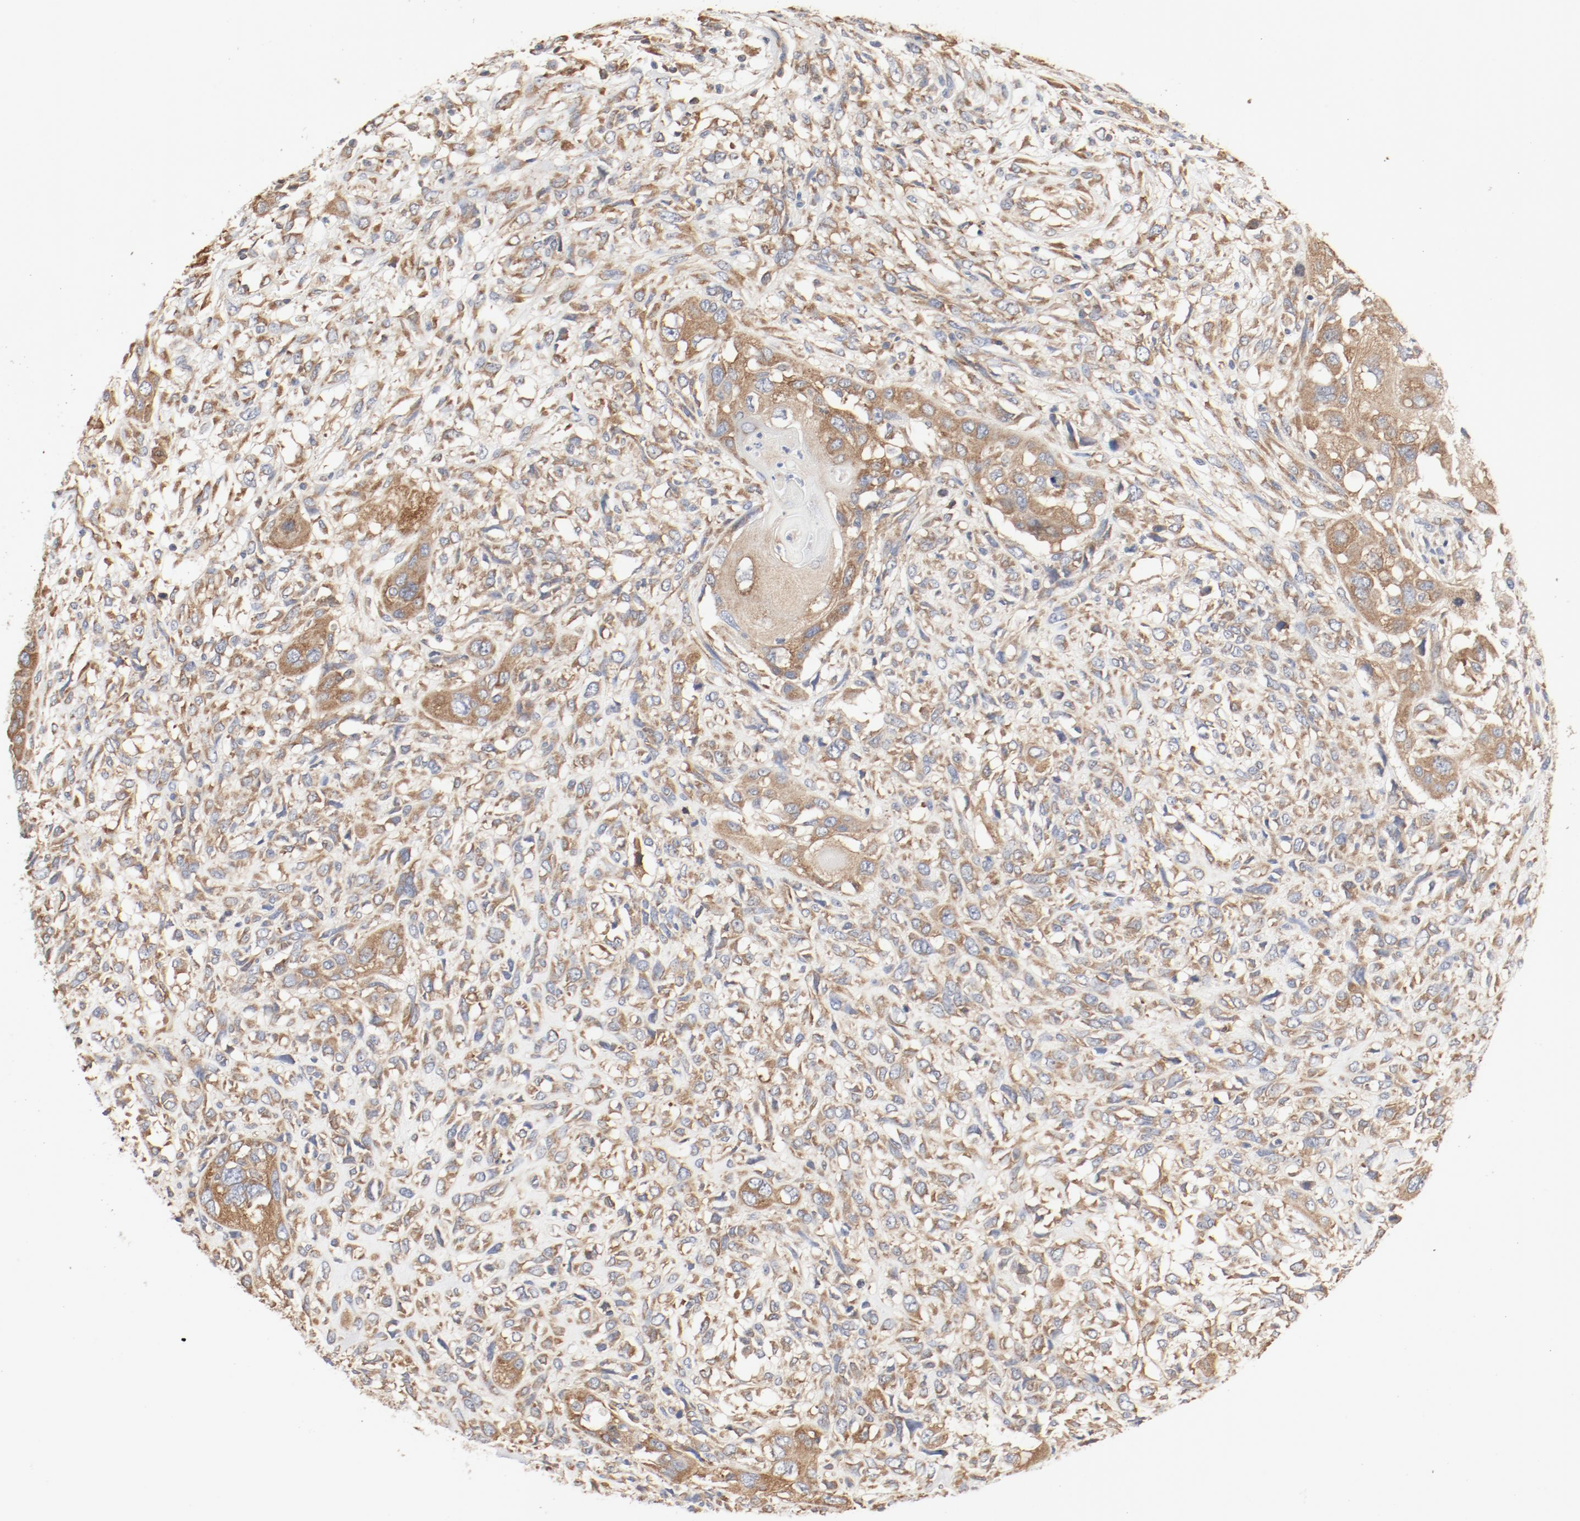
{"staining": {"intensity": "moderate", "quantity": ">75%", "location": "cytoplasmic/membranous"}, "tissue": "head and neck cancer", "cell_type": "Tumor cells", "image_type": "cancer", "snomed": [{"axis": "morphology", "description": "Neoplasm, malignant, NOS"}, {"axis": "topography", "description": "Salivary gland"}, {"axis": "topography", "description": "Head-Neck"}], "caption": "Brown immunohistochemical staining in human head and neck cancer (malignant neoplasm) reveals moderate cytoplasmic/membranous positivity in about >75% of tumor cells.", "gene": "RPS6", "patient": {"sex": "male", "age": 43}}